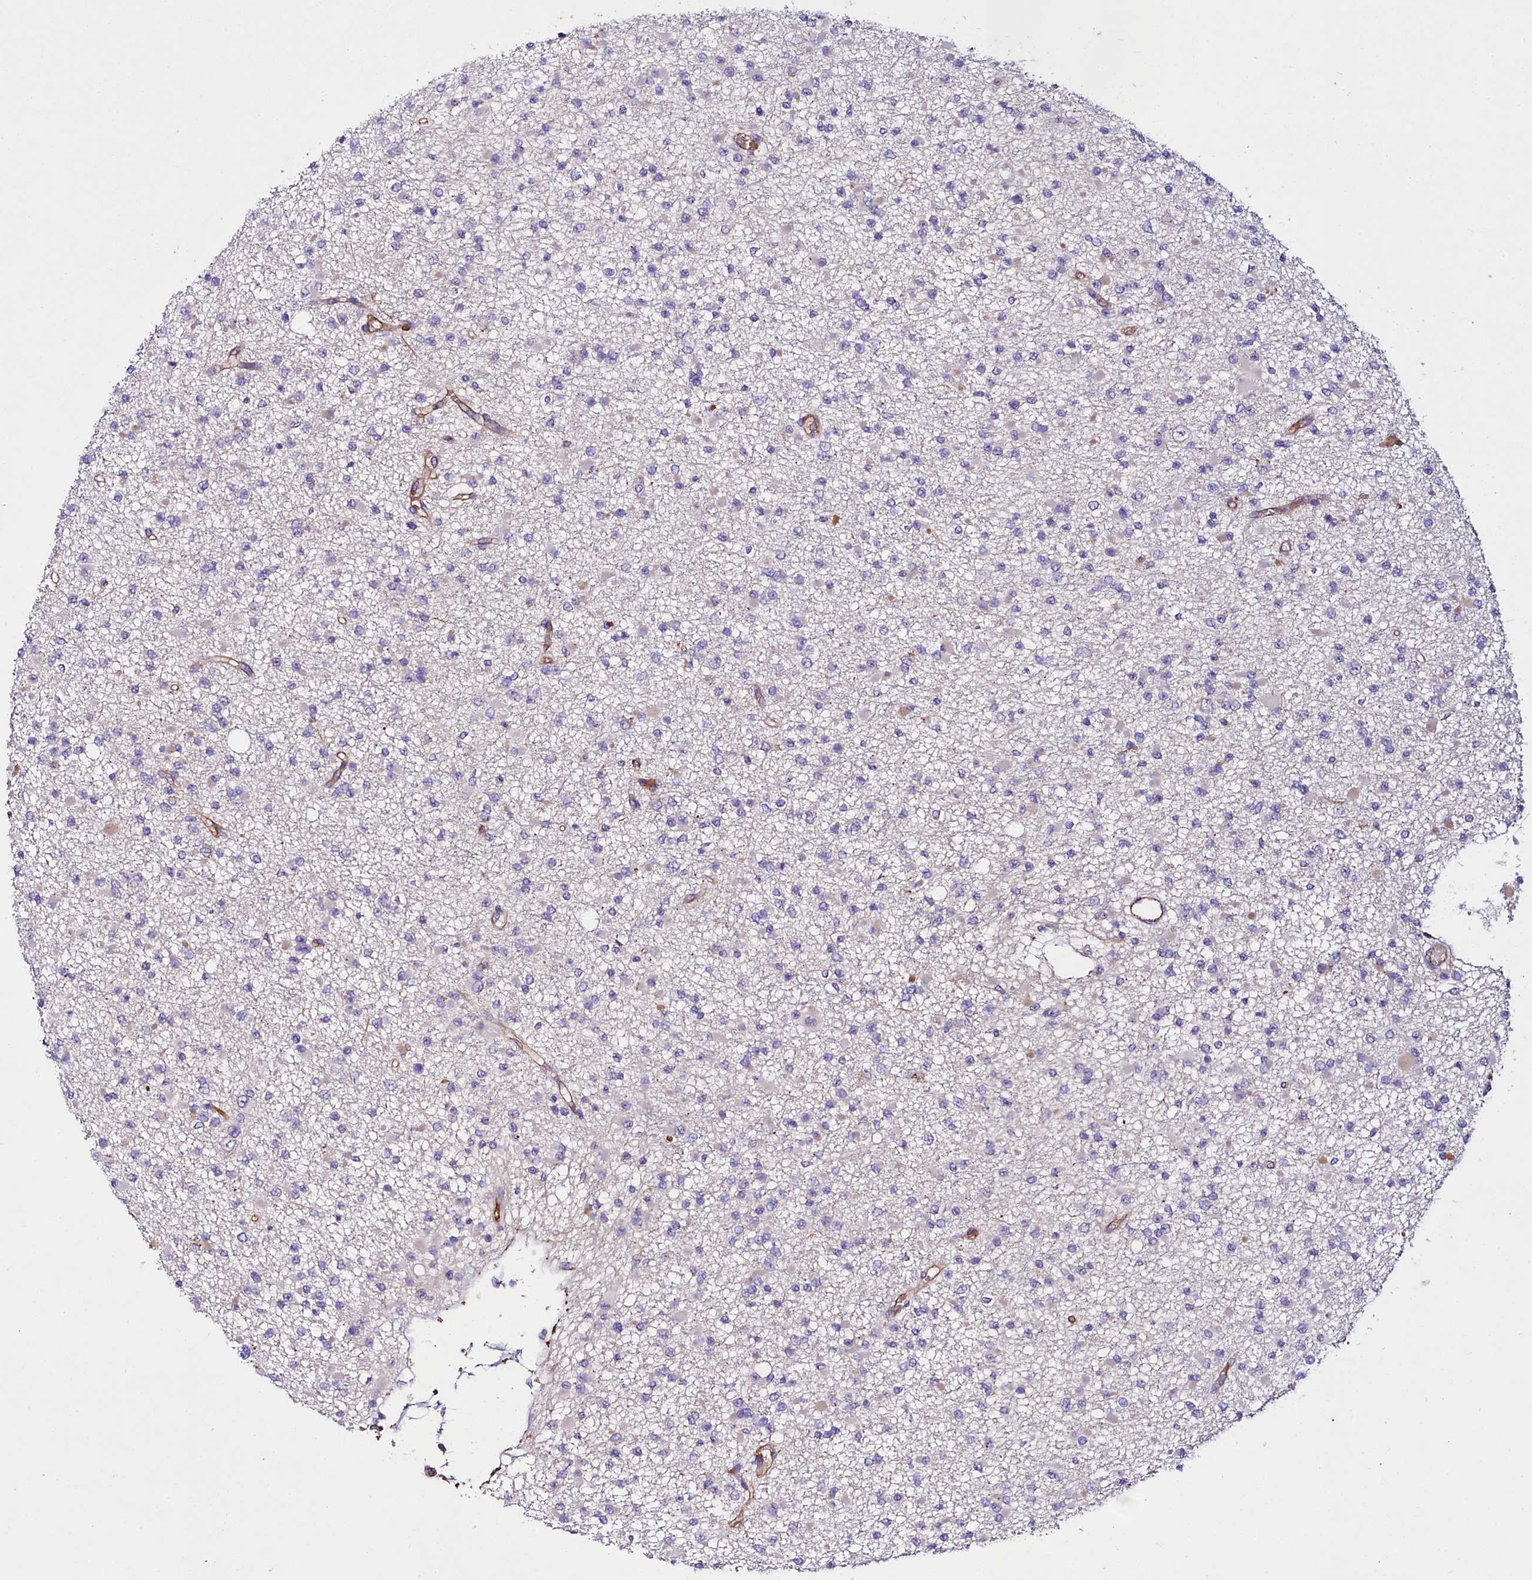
{"staining": {"intensity": "negative", "quantity": "none", "location": "none"}, "tissue": "glioma", "cell_type": "Tumor cells", "image_type": "cancer", "snomed": [{"axis": "morphology", "description": "Glioma, malignant, Low grade"}, {"axis": "topography", "description": "Brain"}], "caption": "IHC of human glioma reveals no expression in tumor cells.", "gene": "SLC7A1", "patient": {"sex": "female", "age": 22}}